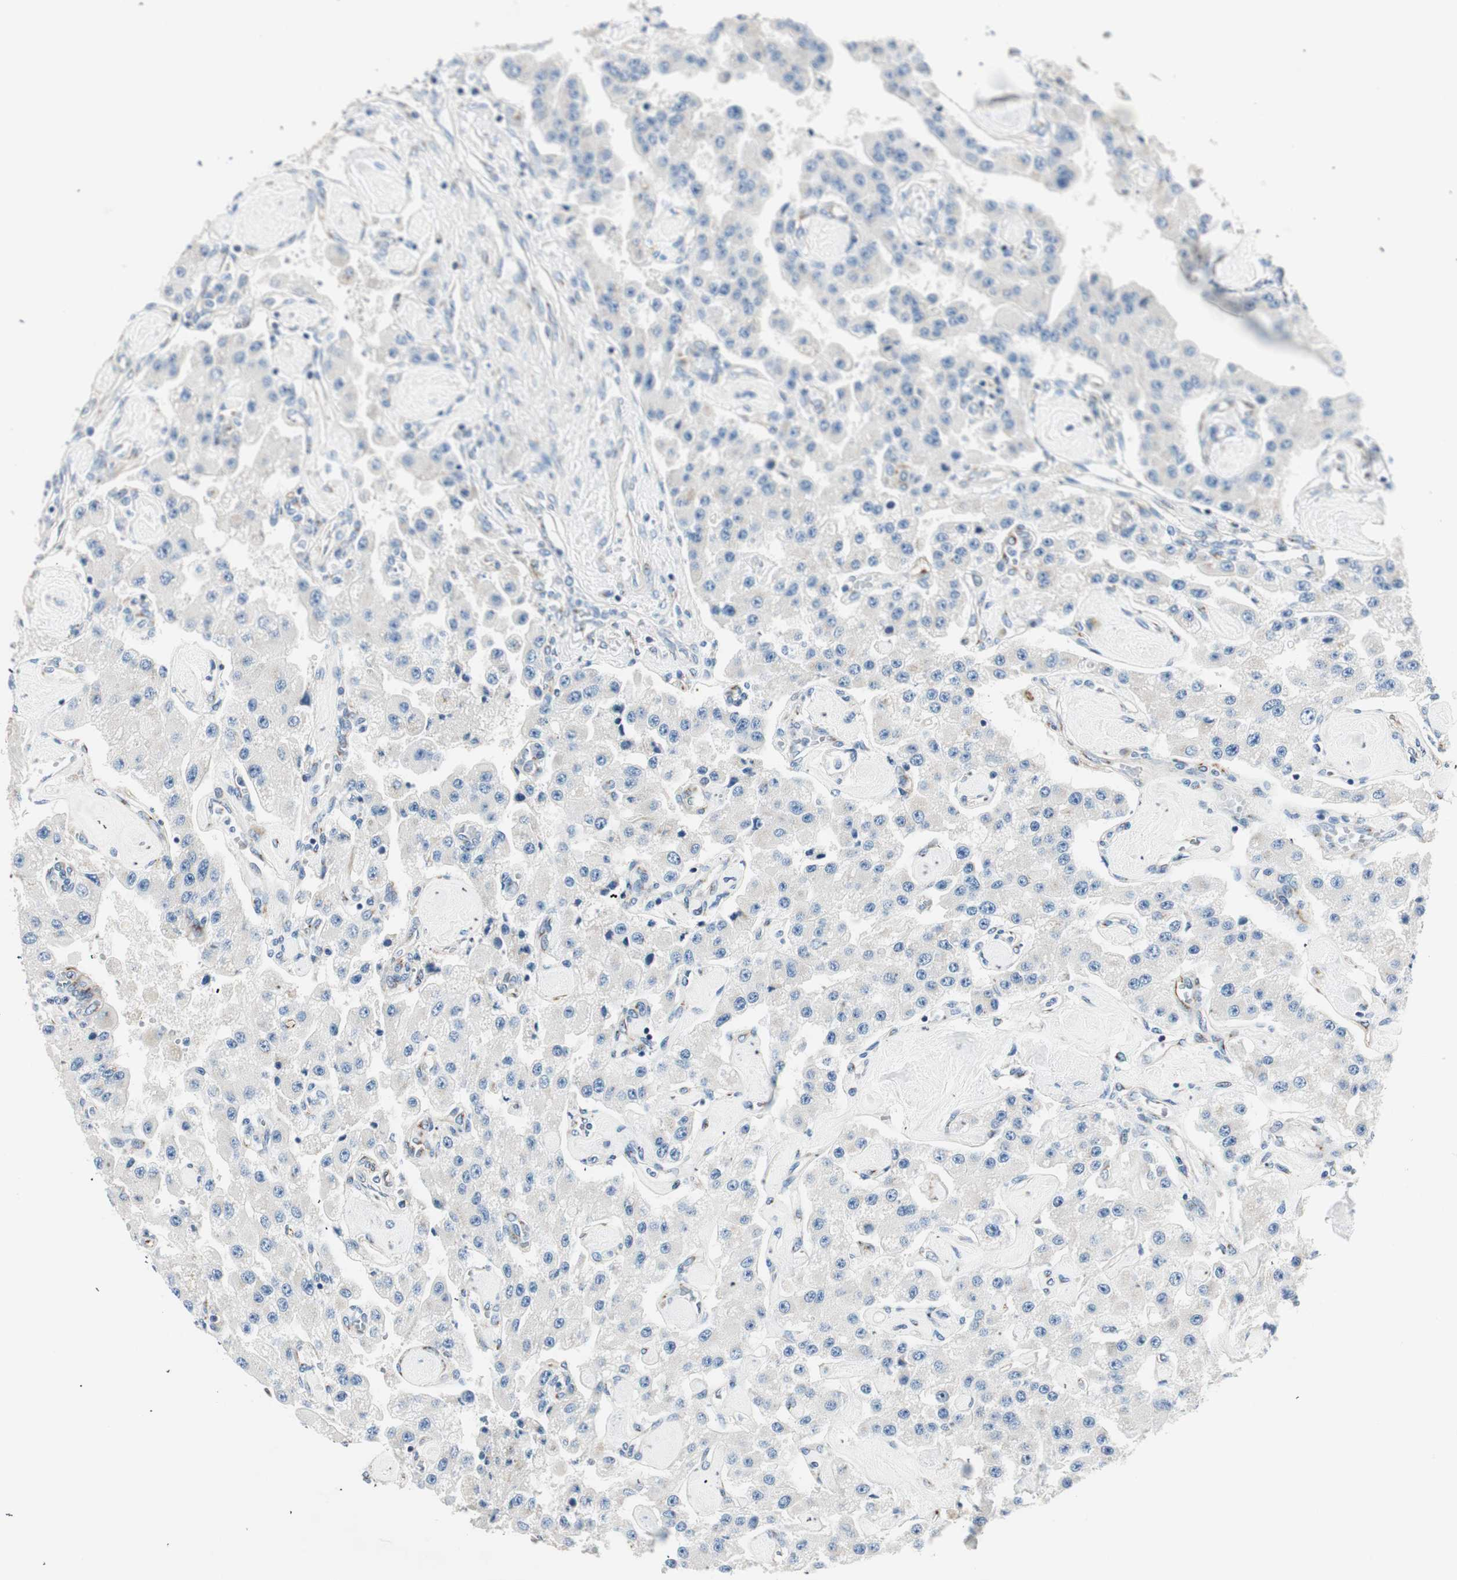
{"staining": {"intensity": "negative", "quantity": "none", "location": "none"}, "tissue": "carcinoid", "cell_type": "Tumor cells", "image_type": "cancer", "snomed": [{"axis": "morphology", "description": "Carcinoid, malignant, NOS"}, {"axis": "topography", "description": "Pancreas"}], "caption": "This photomicrograph is of carcinoid stained with immunohistochemistry to label a protein in brown with the nuclei are counter-stained blue. There is no staining in tumor cells.", "gene": "TMF1", "patient": {"sex": "male", "age": 41}}